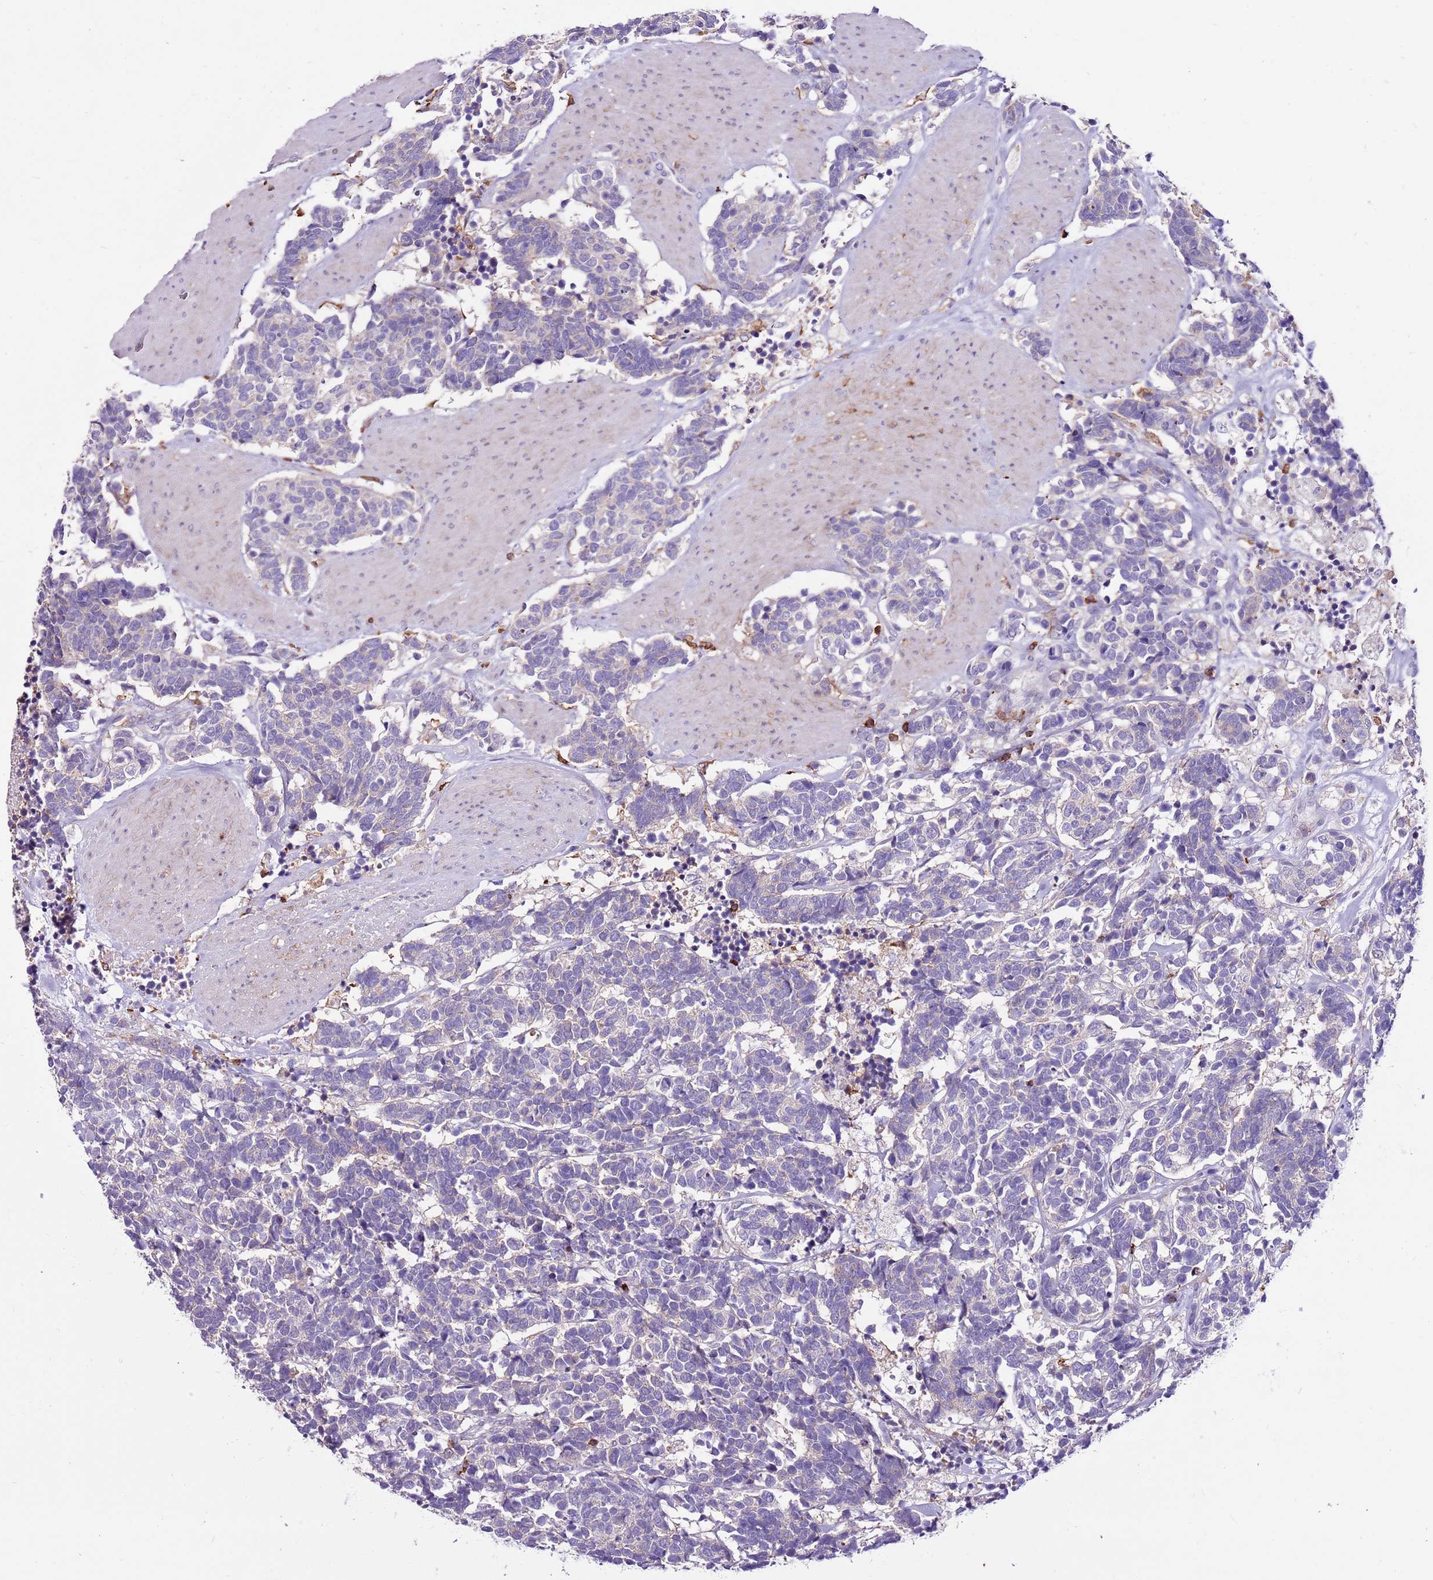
{"staining": {"intensity": "negative", "quantity": "none", "location": "none"}, "tissue": "carcinoid", "cell_type": "Tumor cells", "image_type": "cancer", "snomed": [{"axis": "morphology", "description": "Carcinoma, NOS"}, {"axis": "morphology", "description": "Carcinoid, malignant, NOS"}, {"axis": "topography", "description": "Urinary bladder"}], "caption": "An image of human carcinoid is negative for staining in tumor cells. (Brightfield microscopy of DAB (3,3'-diaminobenzidine) immunohistochemistry (IHC) at high magnification).", "gene": "ZSWIM1", "patient": {"sex": "male", "age": 57}}